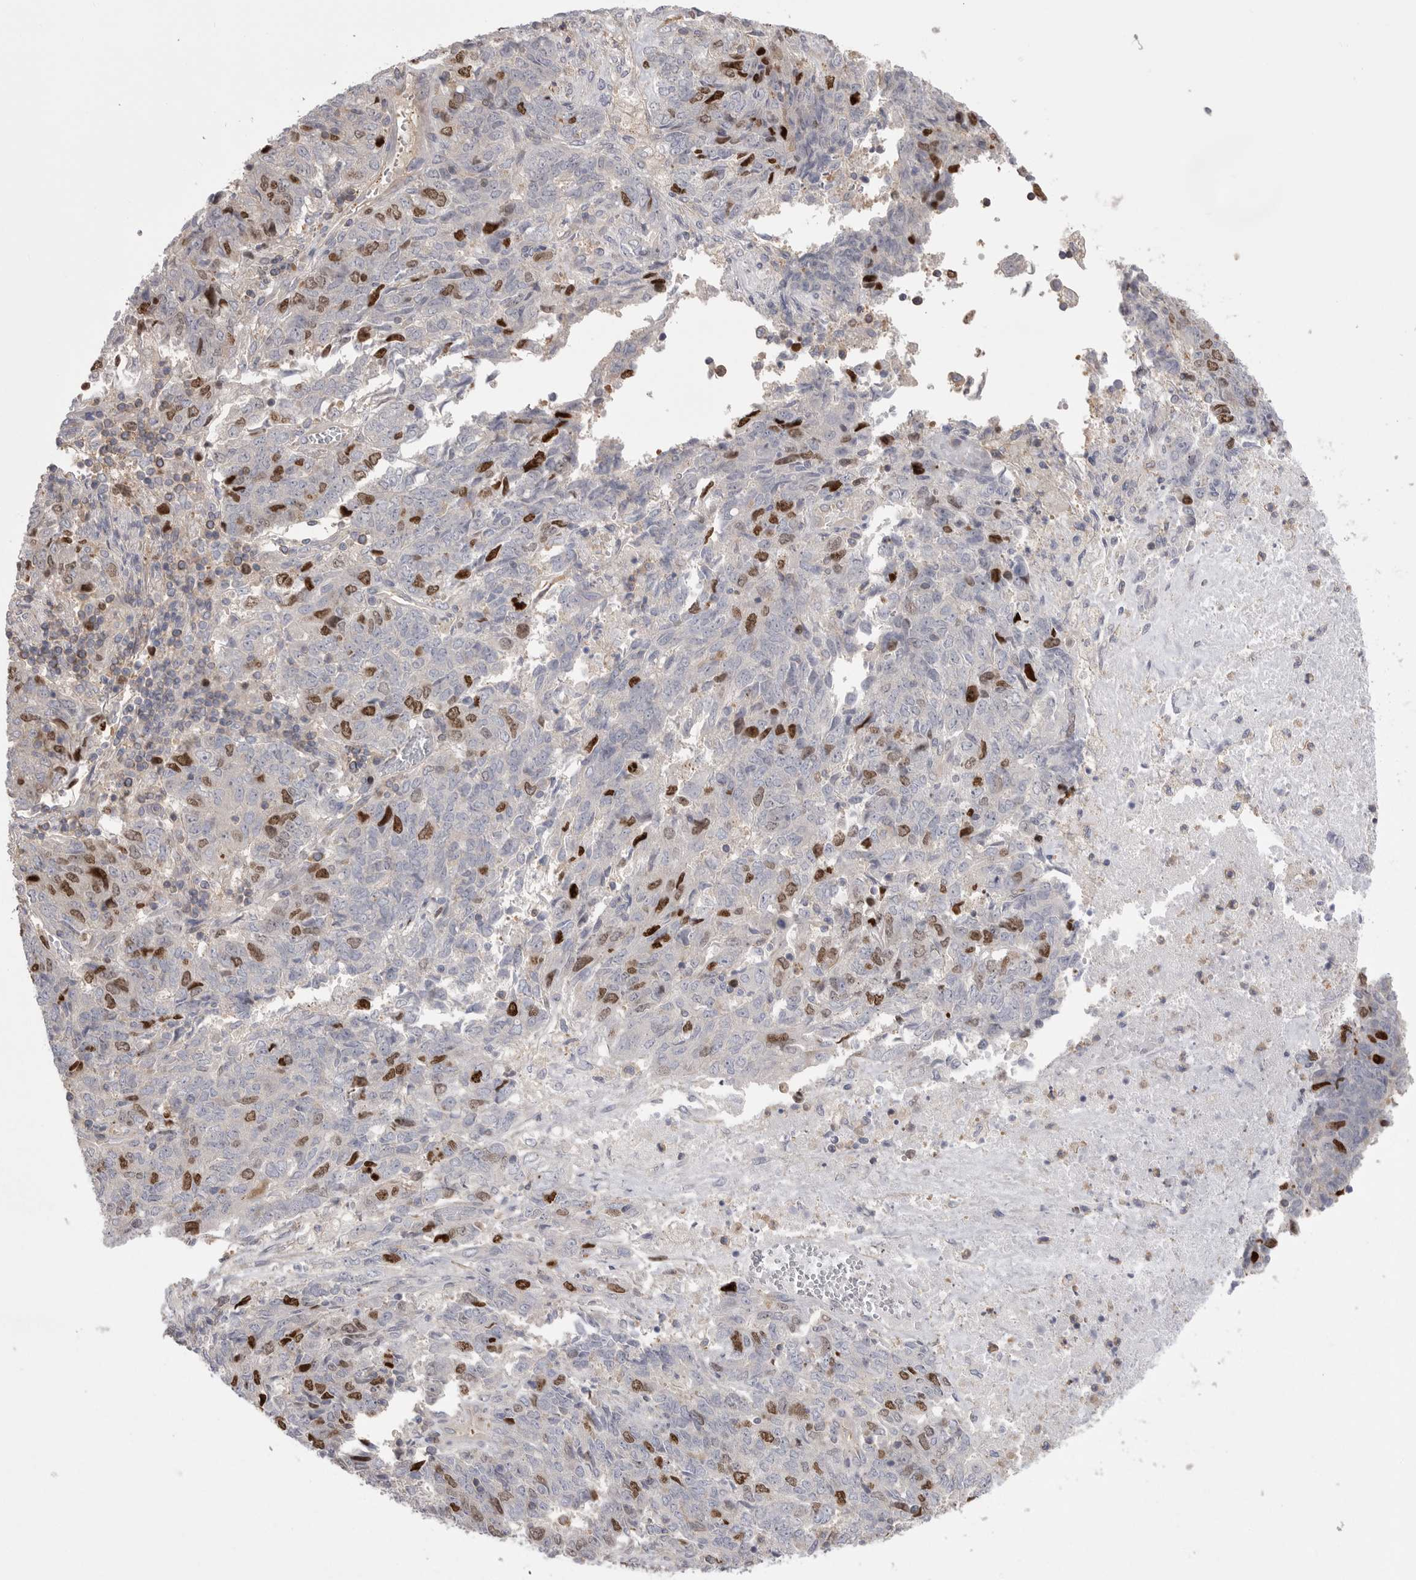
{"staining": {"intensity": "strong", "quantity": "<25%", "location": "nuclear"}, "tissue": "endometrial cancer", "cell_type": "Tumor cells", "image_type": "cancer", "snomed": [{"axis": "morphology", "description": "Adenocarcinoma, NOS"}, {"axis": "topography", "description": "Endometrium"}], "caption": "Immunohistochemical staining of endometrial cancer displays medium levels of strong nuclear protein staining in about <25% of tumor cells.", "gene": "TOP2A", "patient": {"sex": "female", "age": 80}}